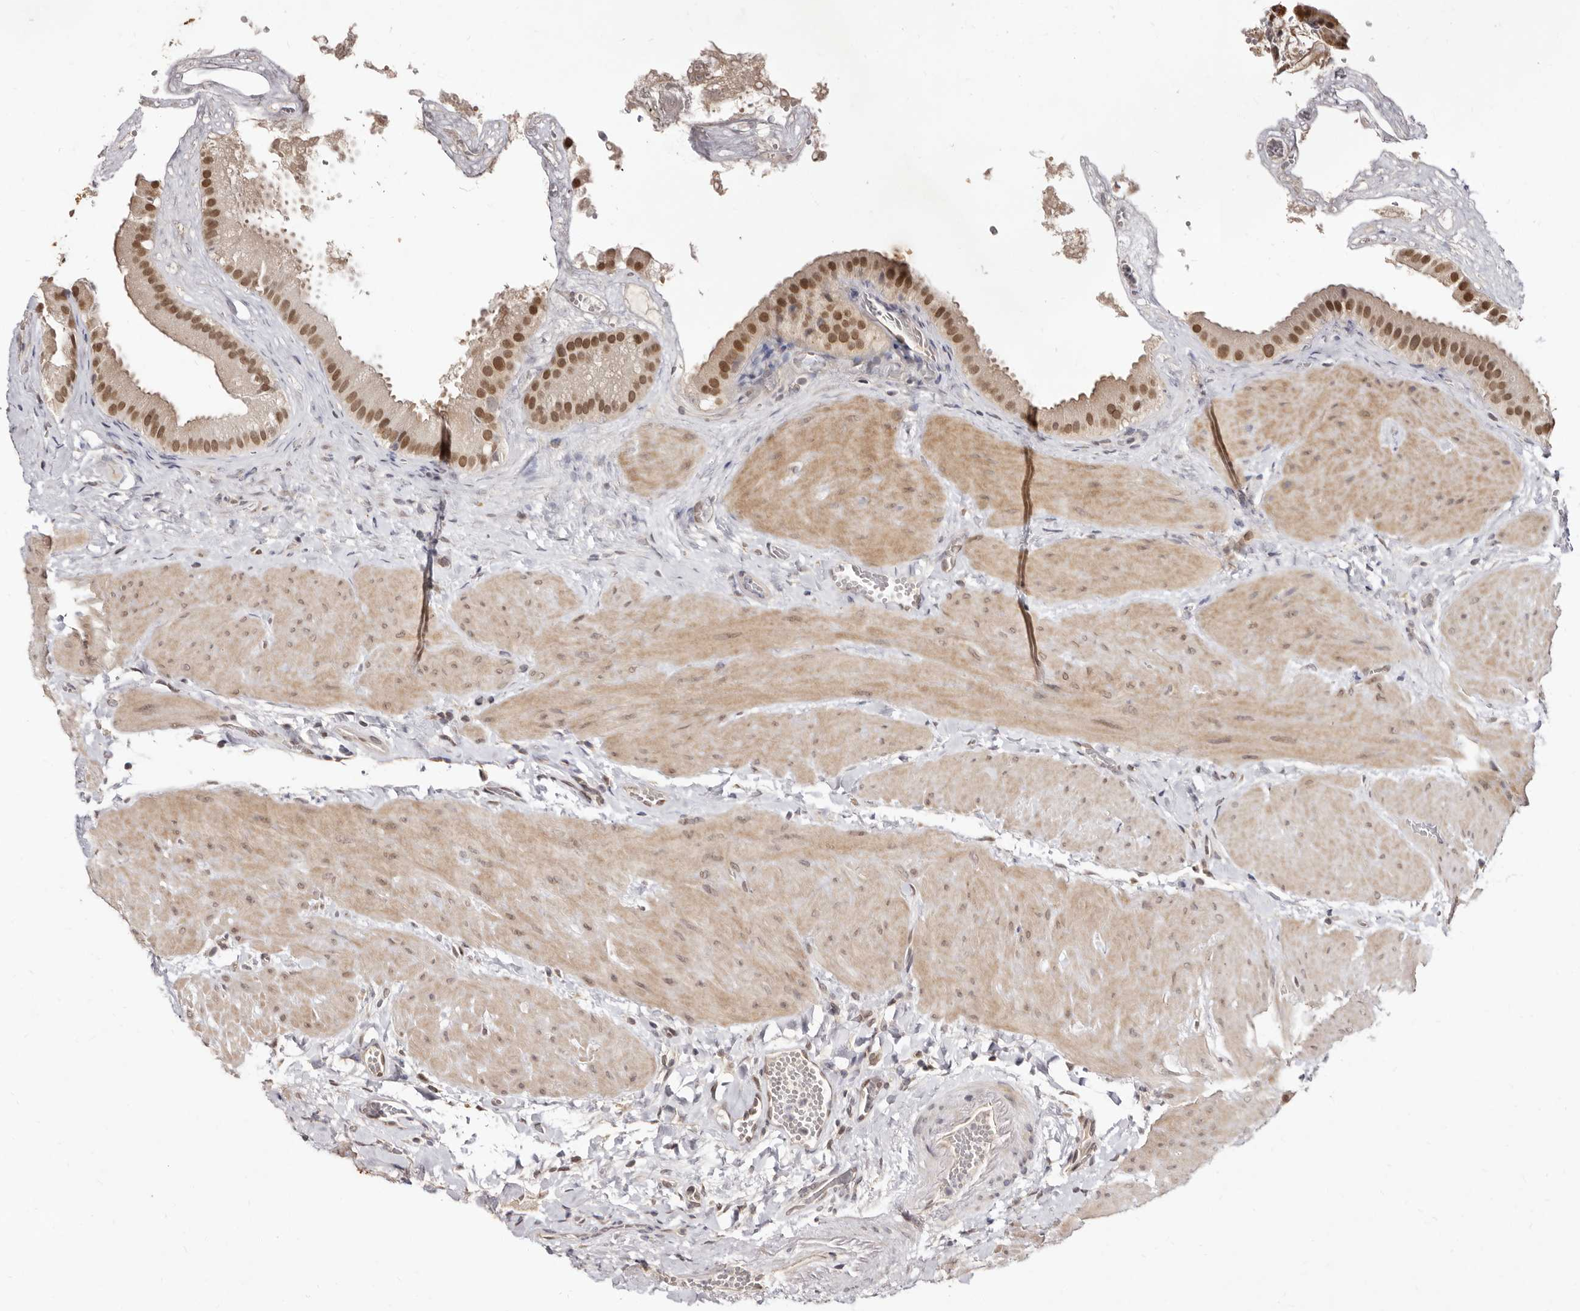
{"staining": {"intensity": "moderate", "quantity": ">75%", "location": "nuclear"}, "tissue": "gallbladder", "cell_type": "Glandular cells", "image_type": "normal", "snomed": [{"axis": "morphology", "description": "Normal tissue, NOS"}, {"axis": "topography", "description": "Gallbladder"}], "caption": "Immunohistochemistry (IHC) of benign human gallbladder reveals medium levels of moderate nuclear staining in approximately >75% of glandular cells. The staining was performed using DAB (3,3'-diaminobenzidine) to visualize the protein expression in brown, while the nuclei were stained in blue with hematoxylin (Magnification: 20x).", "gene": "LCORL", "patient": {"sex": "male", "age": 55}}